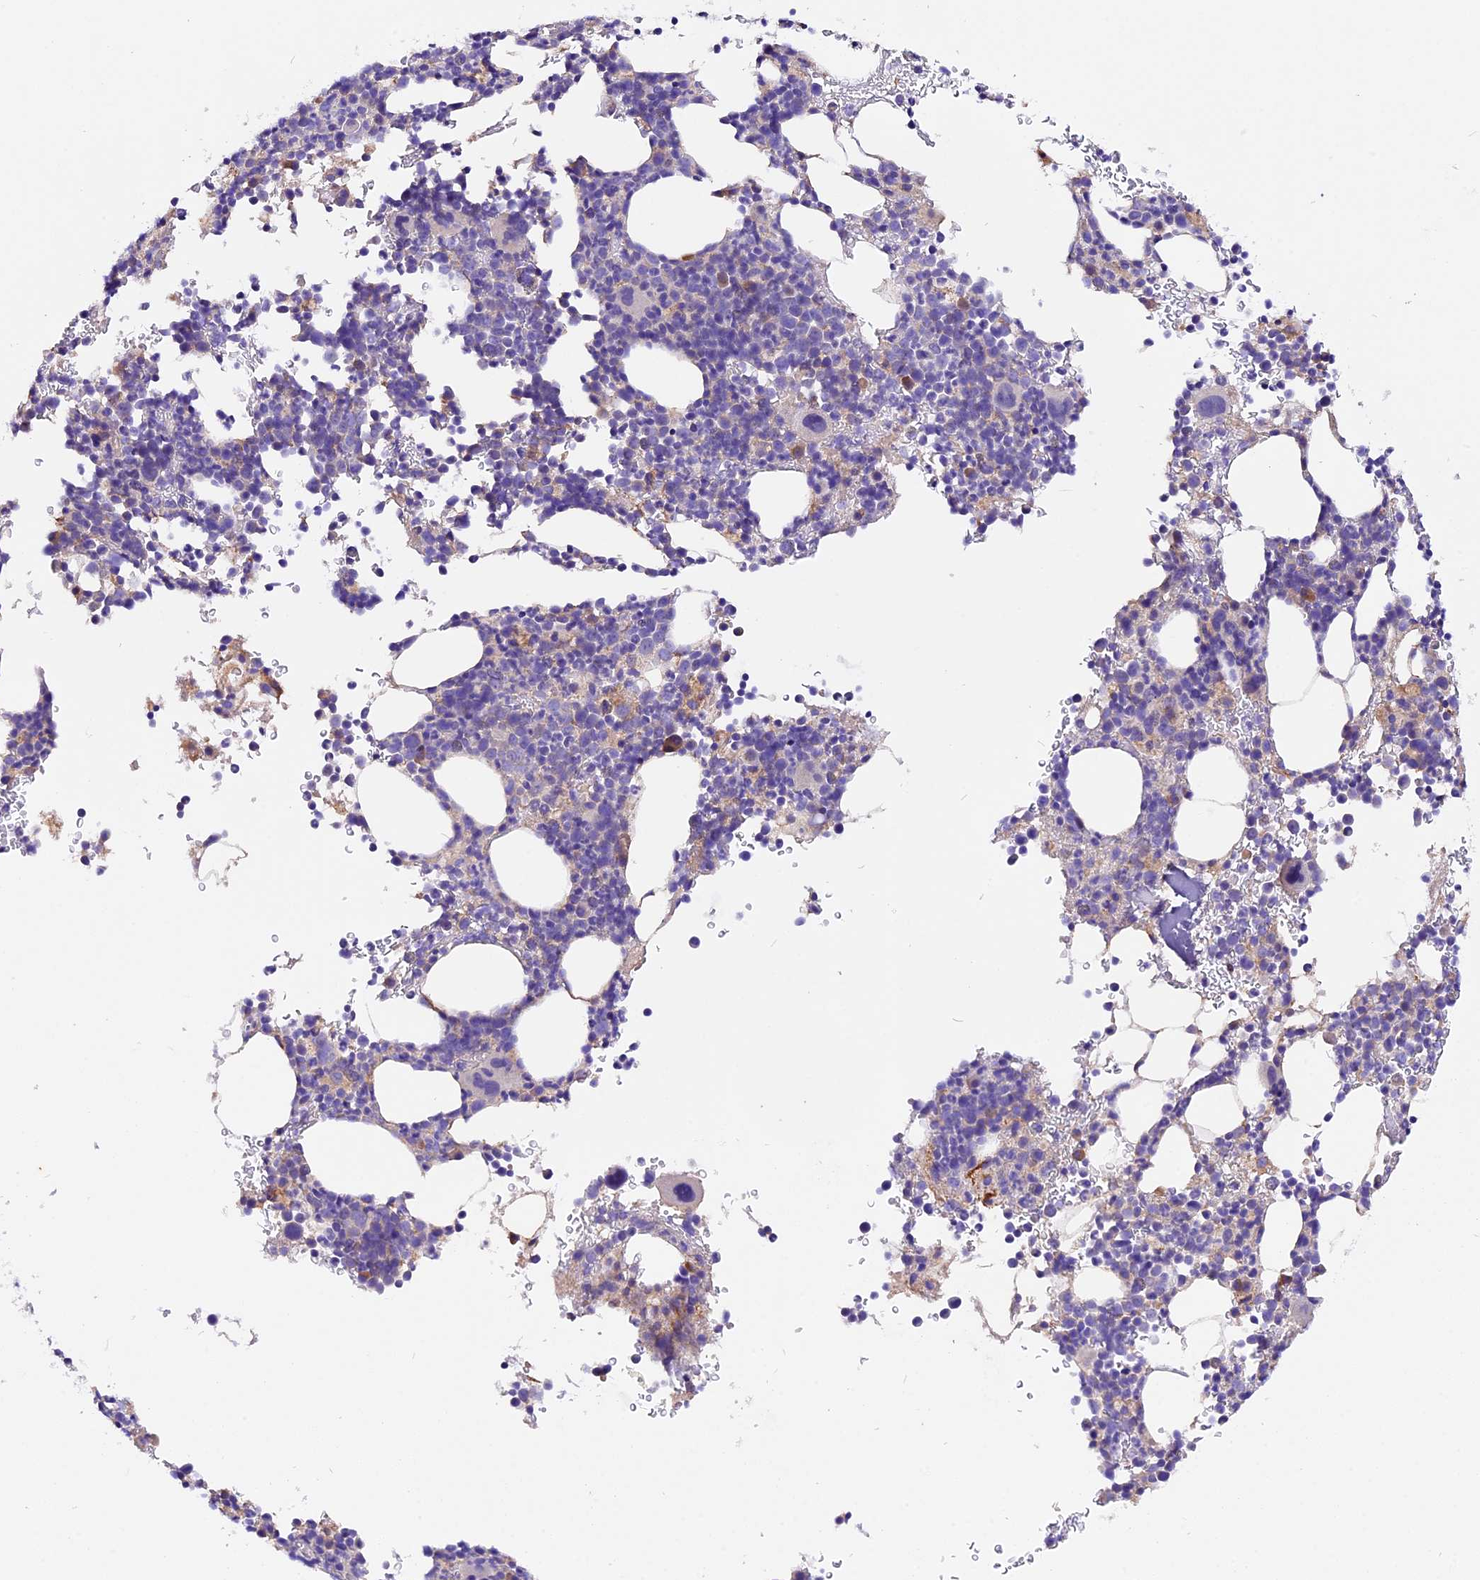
{"staining": {"intensity": "negative", "quantity": "none", "location": "none"}, "tissue": "bone marrow", "cell_type": "Hematopoietic cells", "image_type": "normal", "snomed": [{"axis": "morphology", "description": "Normal tissue, NOS"}, {"axis": "topography", "description": "Bone marrow"}], "caption": "DAB (3,3'-diaminobenzidine) immunohistochemical staining of benign human bone marrow reveals no significant expression in hematopoietic cells.", "gene": "SIX5", "patient": {"sex": "female", "age": 82}}